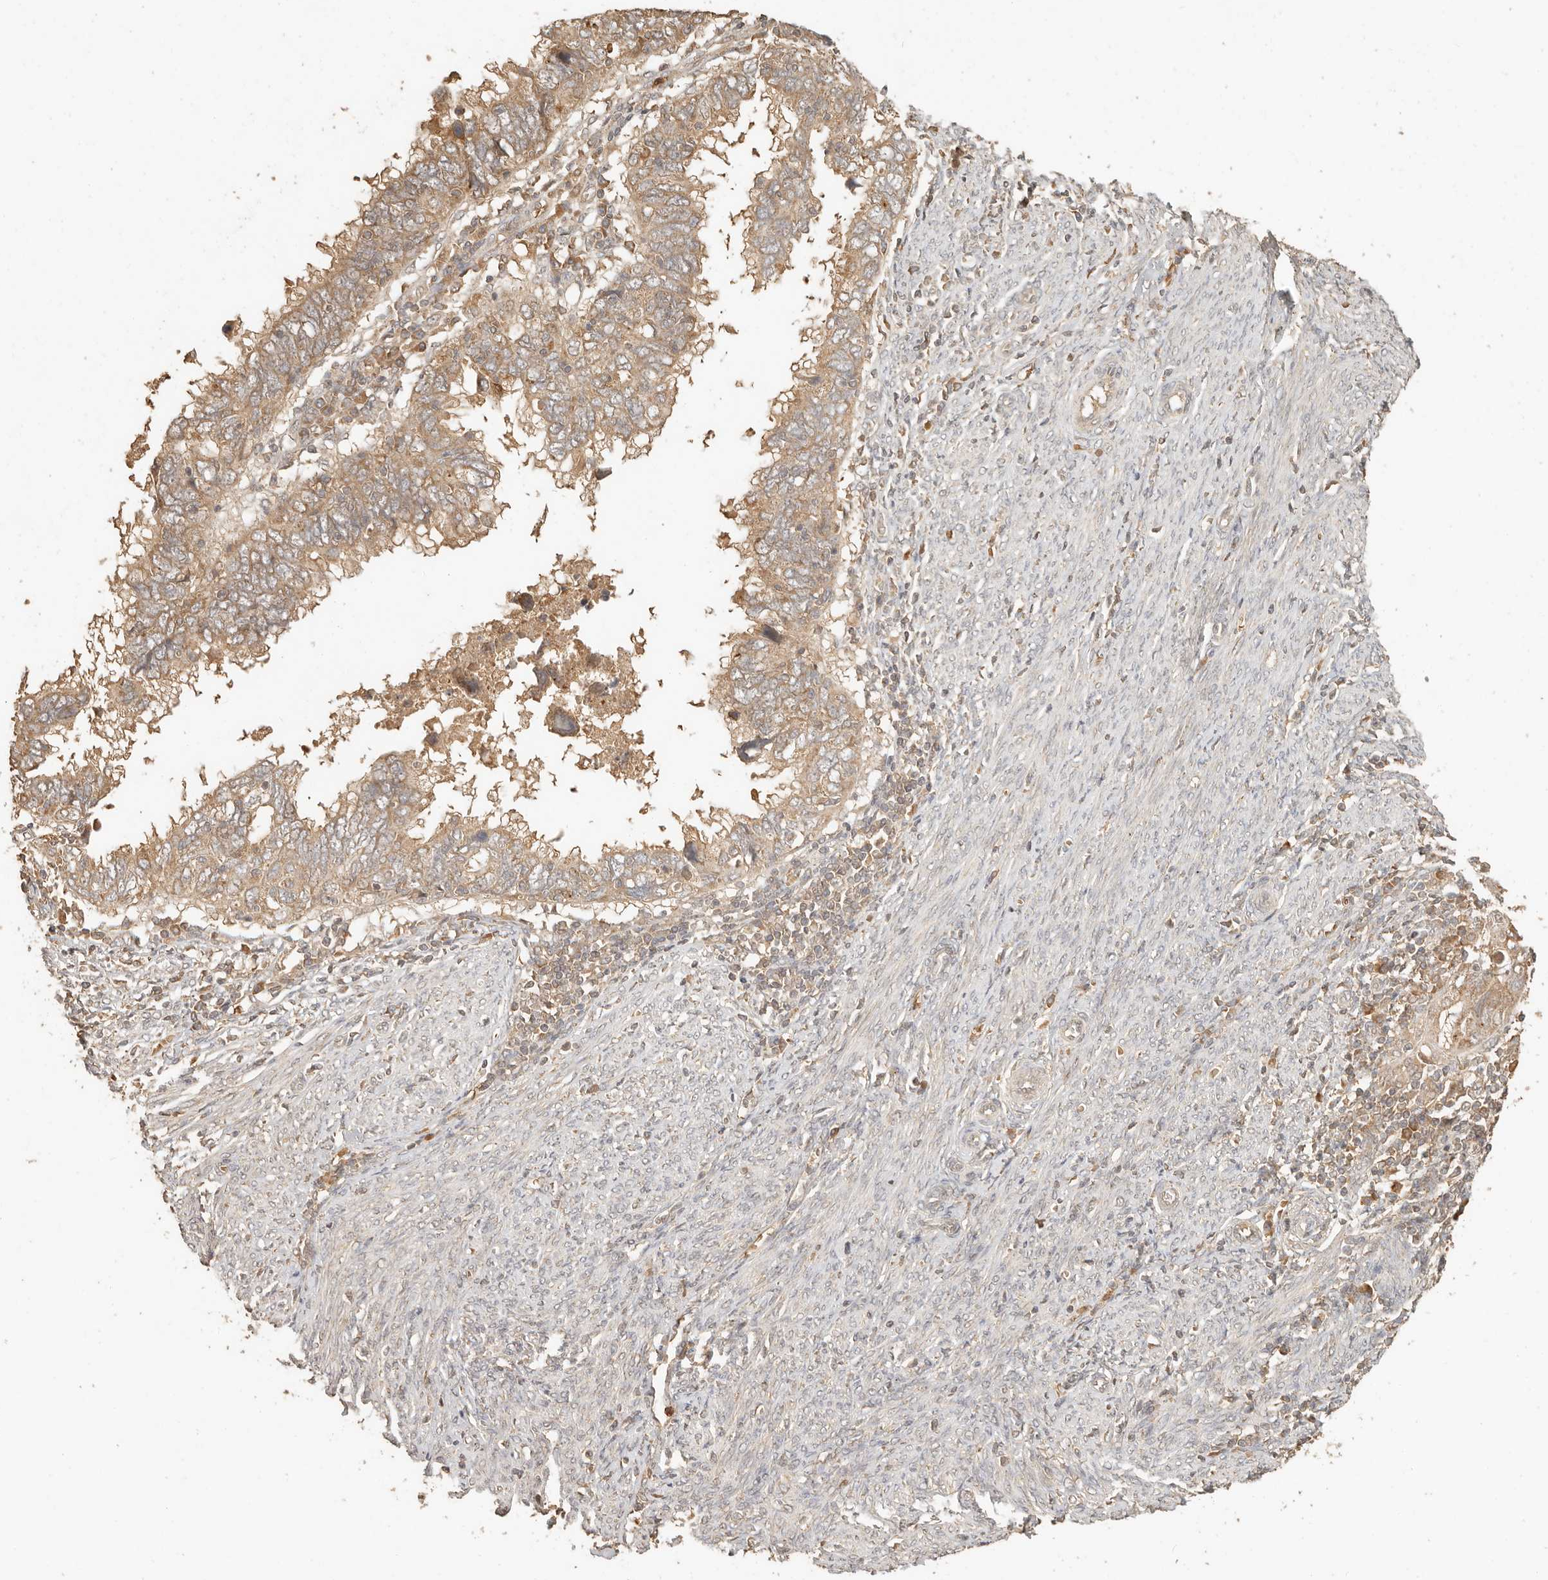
{"staining": {"intensity": "moderate", "quantity": ">75%", "location": "cytoplasmic/membranous"}, "tissue": "endometrial cancer", "cell_type": "Tumor cells", "image_type": "cancer", "snomed": [{"axis": "morphology", "description": "Adenocarcinoma, NOS"}, {"axis": "topography", "description": "Uterus"}], "caption": "Immunohistochemistry (DAB) staining of human endometrial cancer (adenocarcinoma) shows moderate cytoplasmic/membranous protein positivity in about >75% of tumor cells.", "gene": "INTS11", "patient": {"sex": "female", "age": 77}}